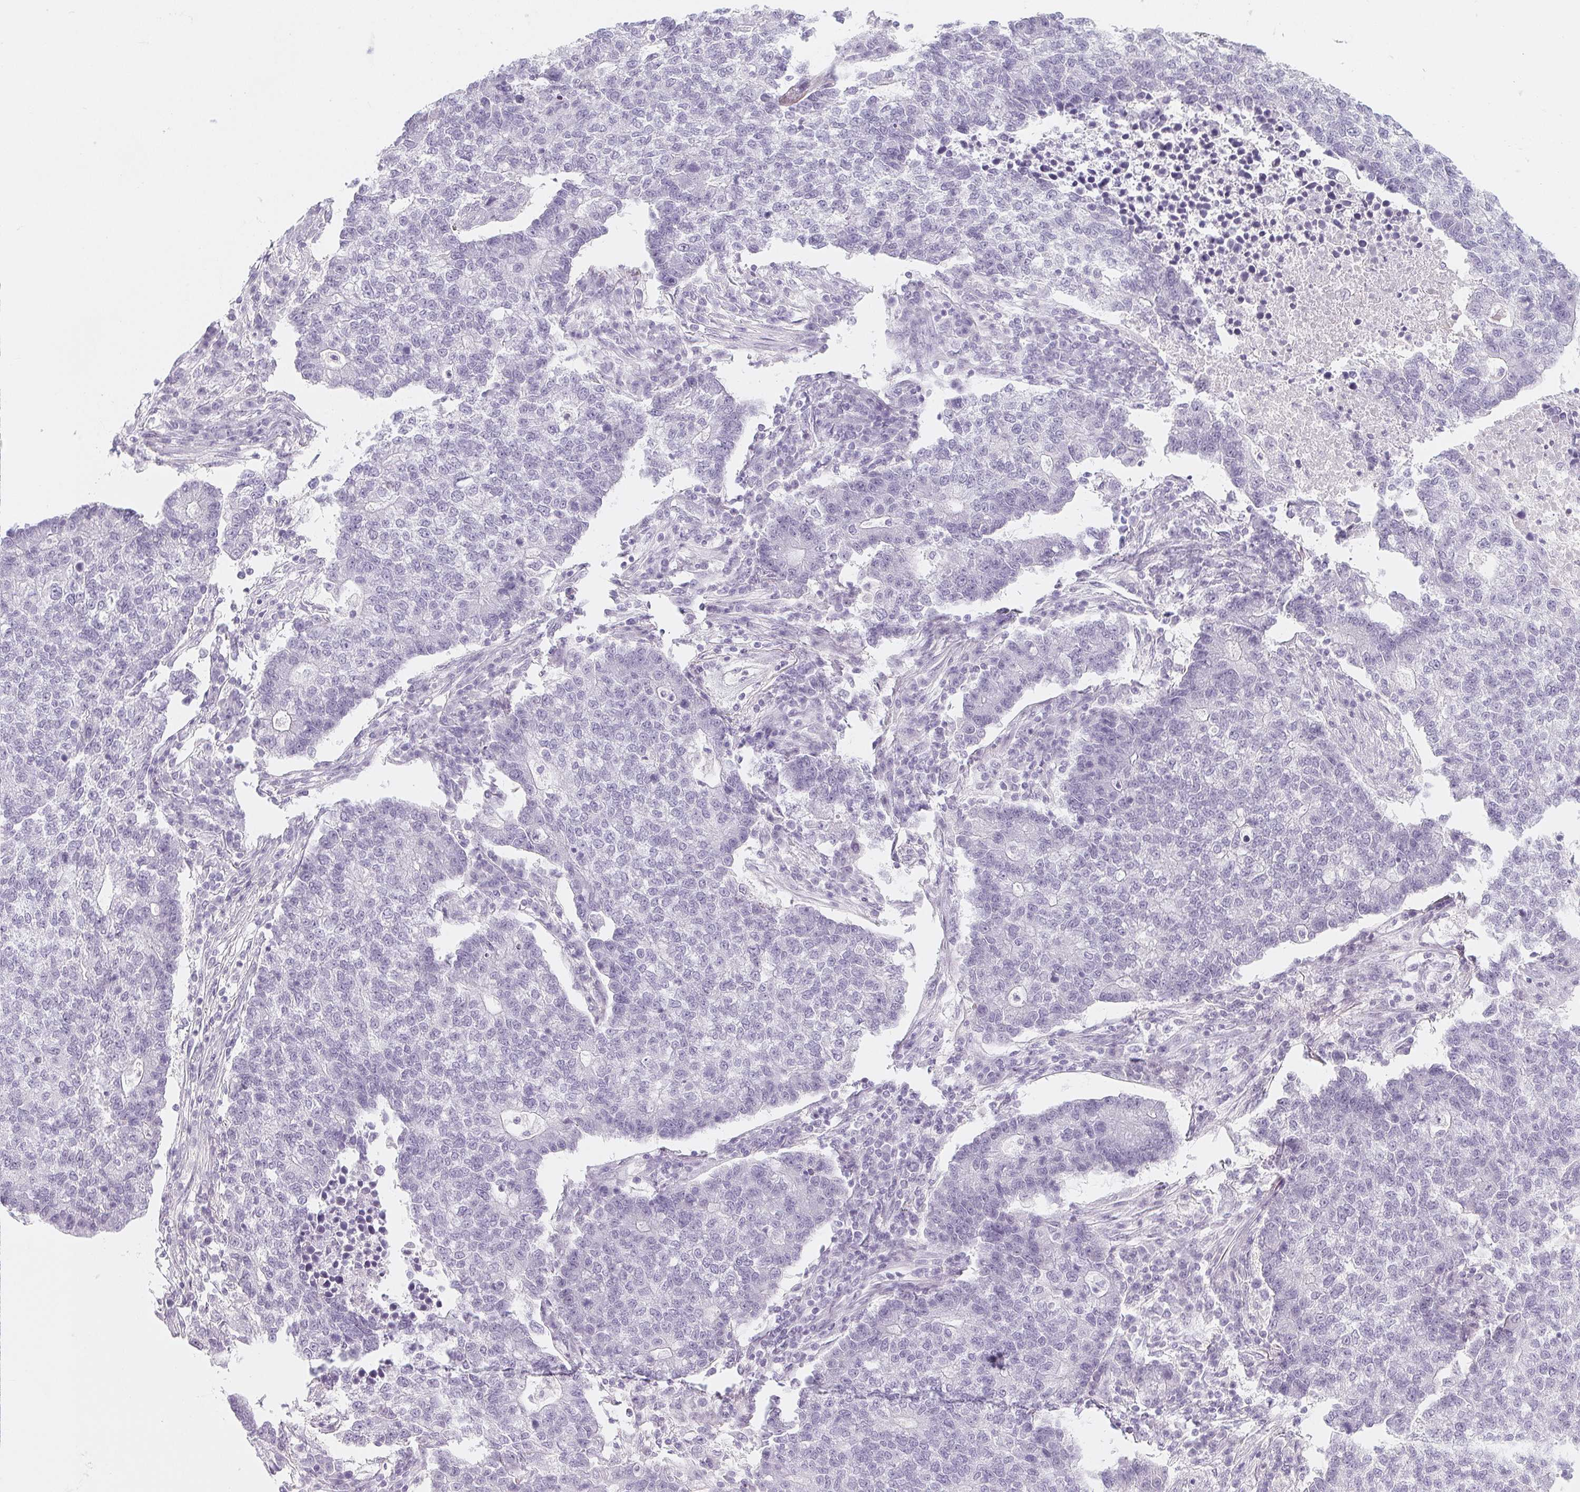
{"staining": {"intensity": "negative", "quantity": "none", "location": "none"}, "tissue": "lung cancer", "cell_type": "Tumor cells", "image_type": "cancer", "snomed": [{"axis": "morphology", "description": "Adenocarcinoma, NOS"}, {"axis": "topography", "description": "Lung"}], "caption": "Lung adenocarcinoma was stained to show a protein in brown. There is no significant expression in tumor cells.", "gene": "SH3GL2", "patient": {"sex": "male", "age": 57}}